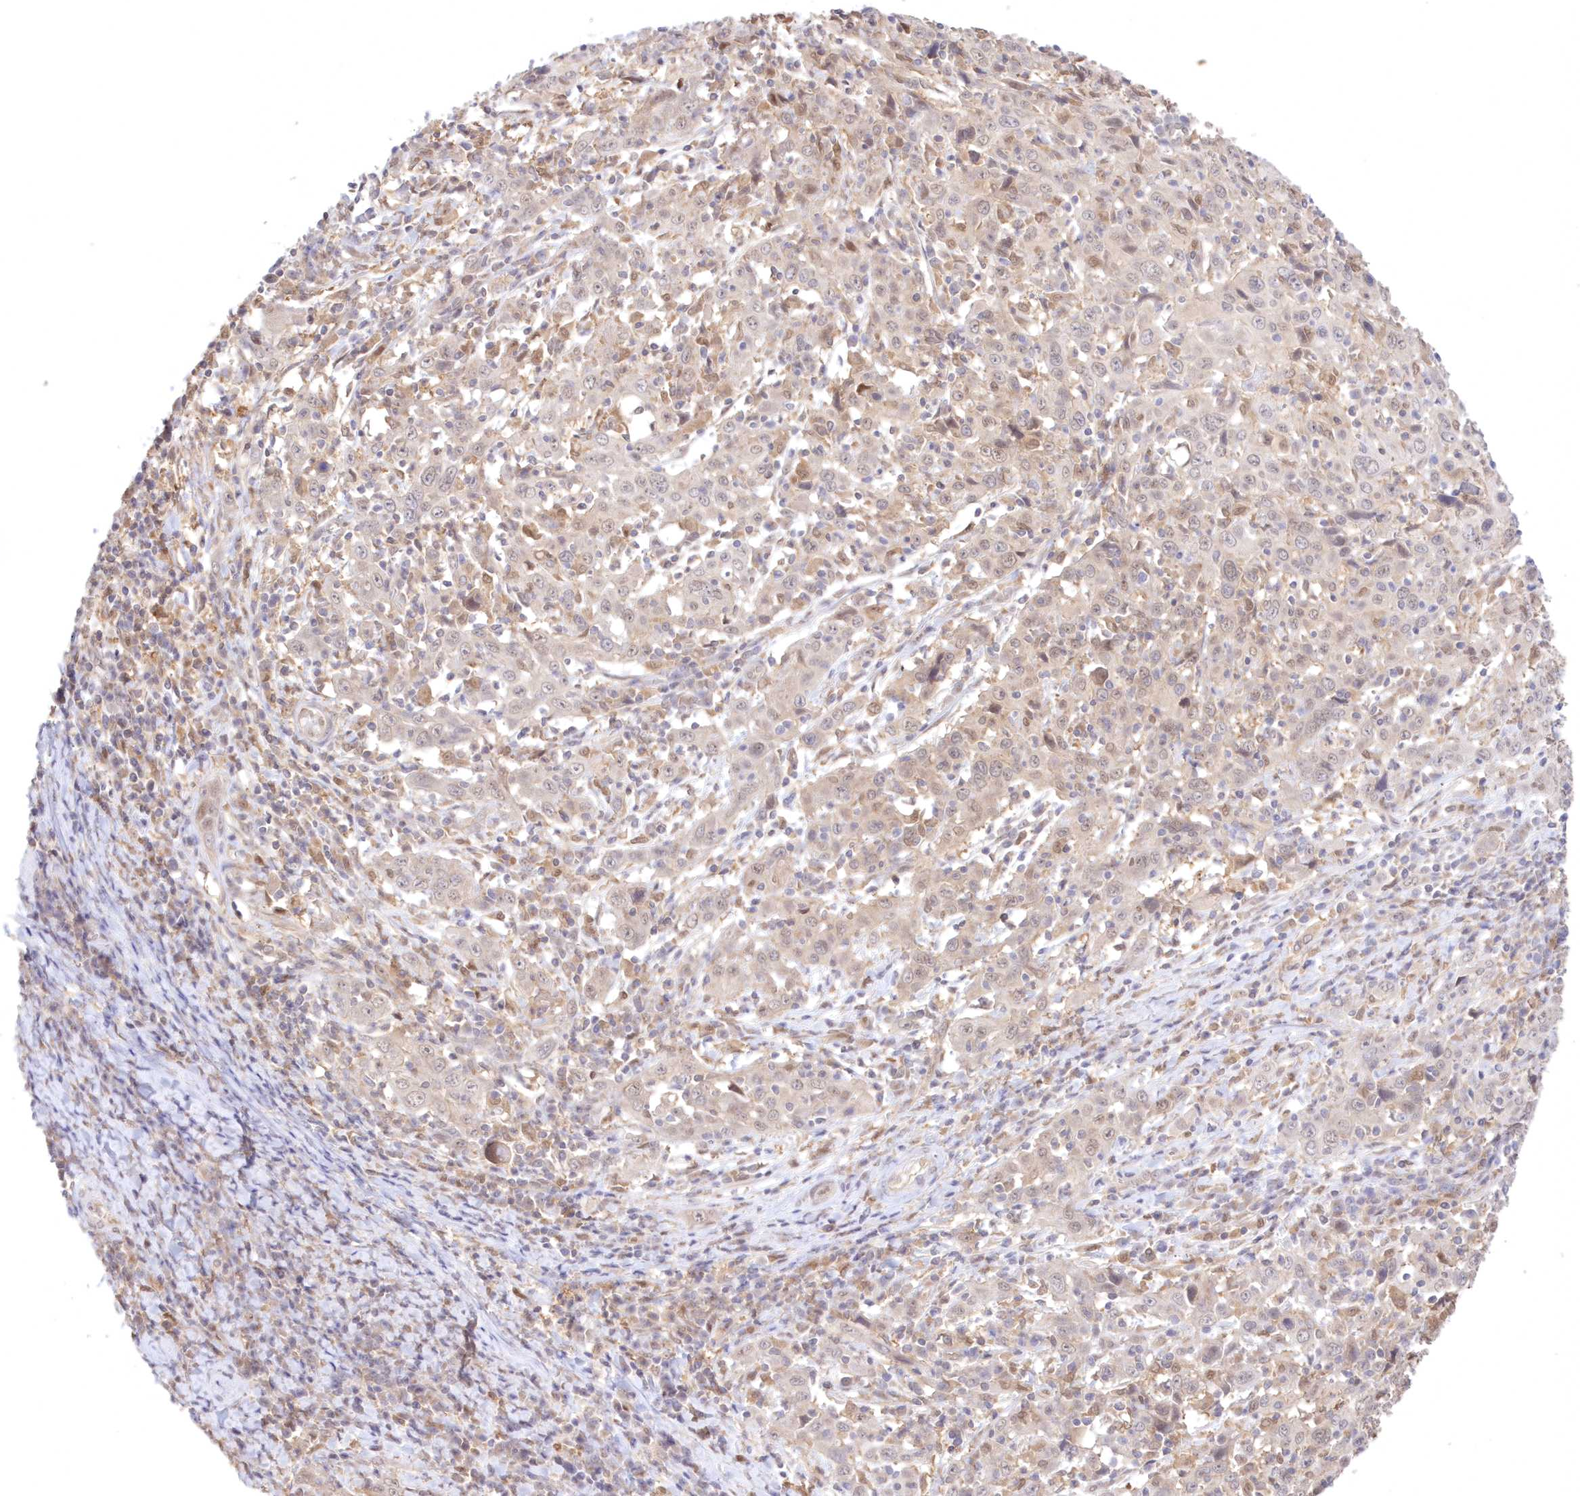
{"staining": {"intensity": "weak", "quantity": "<25%", "location": "nuclear"}, "tissue": "cervical cancer", "cell_type": "Tumor cells", "image_type": "cancer", "snomed": [{"axis": "morphology", "description": "Squamous cell carcinoma, NOS"}, {"axis": "topography", "description": "Cervix"}], "caption": "Tumor cells show no significant protein positivity in cervical cancer (squamous cell carcinoma).", "gene": "RNPEP", "patient": {"sex": "female", "age": 46}}